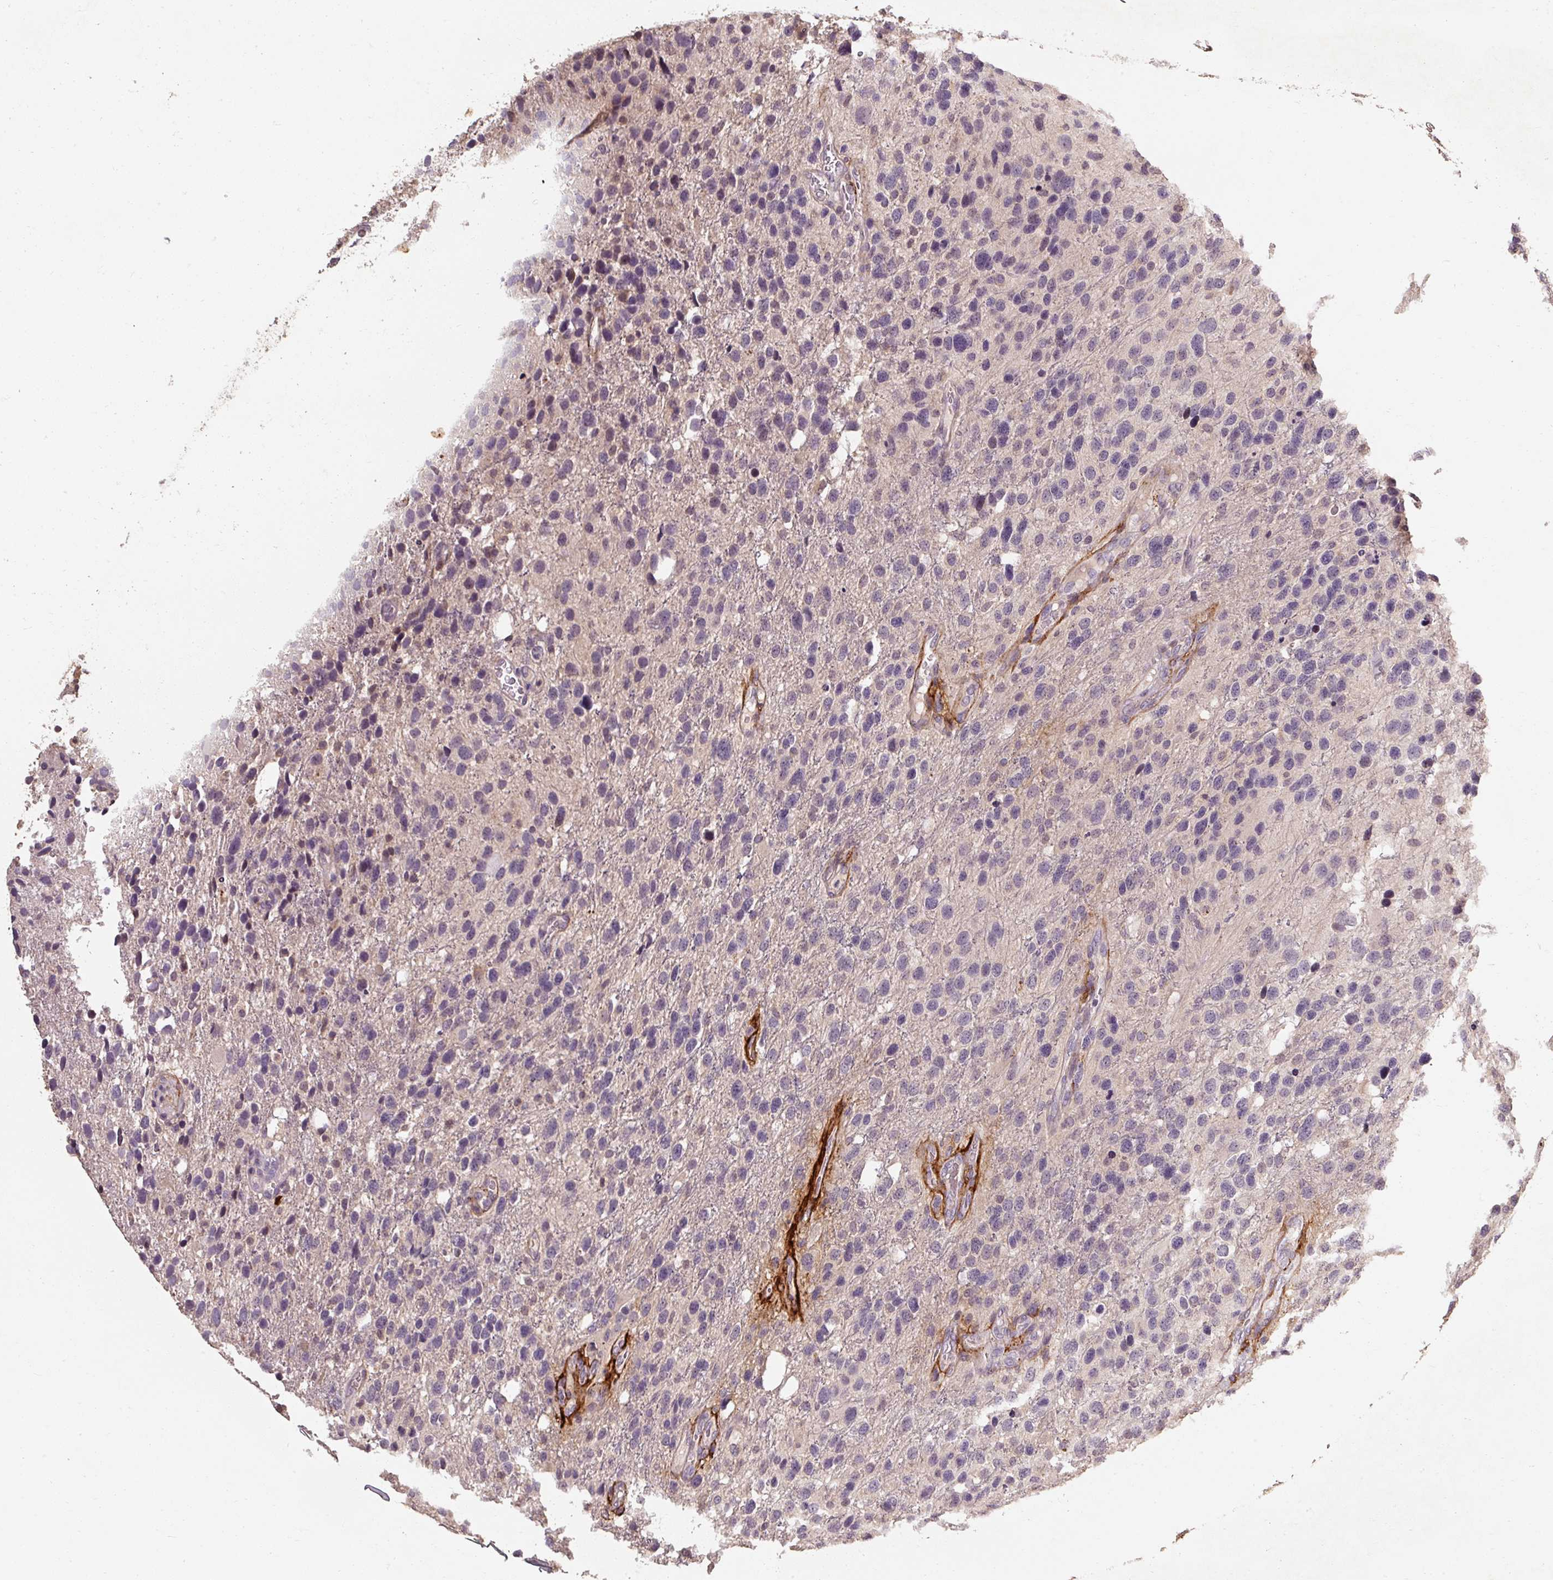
{"staining": {"intensity": "negative", "quantity": "none", "location": "none"}, "tissue": "glioma", "cell_type": "Tumor cells", "image_type": "cancer", "snomed": [{"axis": "morphology", "description": "Glioma, malignant, High grade"}, {"axis": "topography", "description": "Brain"}], "caption": "IHC micrograph of neoplastic tissue: human malignant glioma (high-grade) stained with DAB shows no significant protein positivity in tumor cells. (DAB immunohistochemistry with hematoxylin counter stain).", "gene": "CFAP65", "patient": {"sex": "female", "age": 58}}